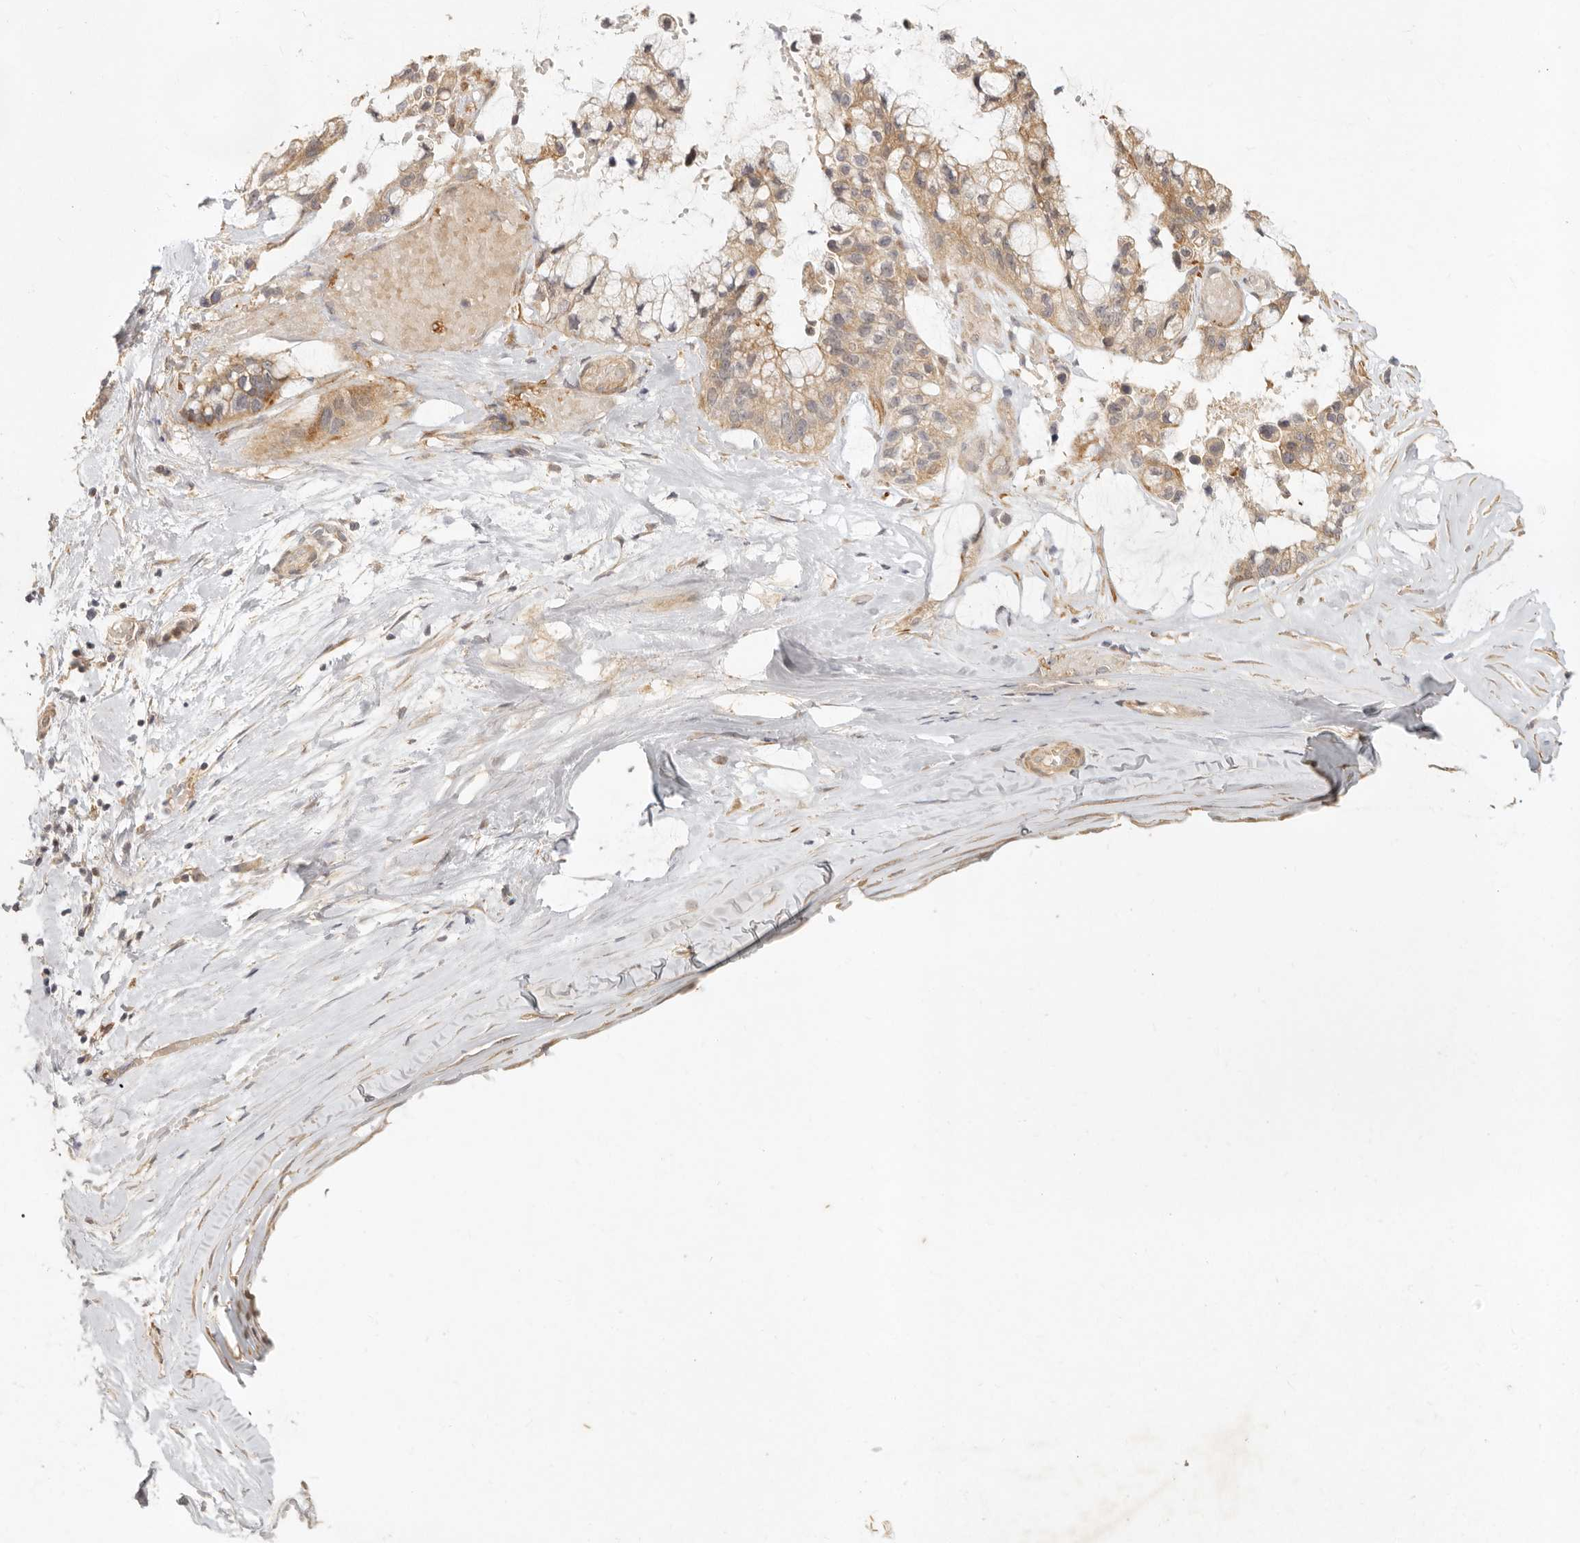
{"staining": {"intensity": "moderate", "quantity": ">75%", "location": "cytoplasmic/membranous"}, "tissue": "ovarian cancer", "cell_type": "Tumor cells", "image_type": "cancer", "snomed": [{"axis": "morphology", "description": "Cystadenocarcinoma, mucinous, NOS"}, {"axis": "topography", "description": "Ovary"}], "caption": "IHC (DAB (3,3'-diaminobenzidine)) staining of mucinous cystadenocarcinoma (ovarian) shows moderate cytoplasmic/membranous protein positivity in approximately >75% of tumor cells.", "gene": "VIPR1", "patient": {"sex": "female", "age": 39}}